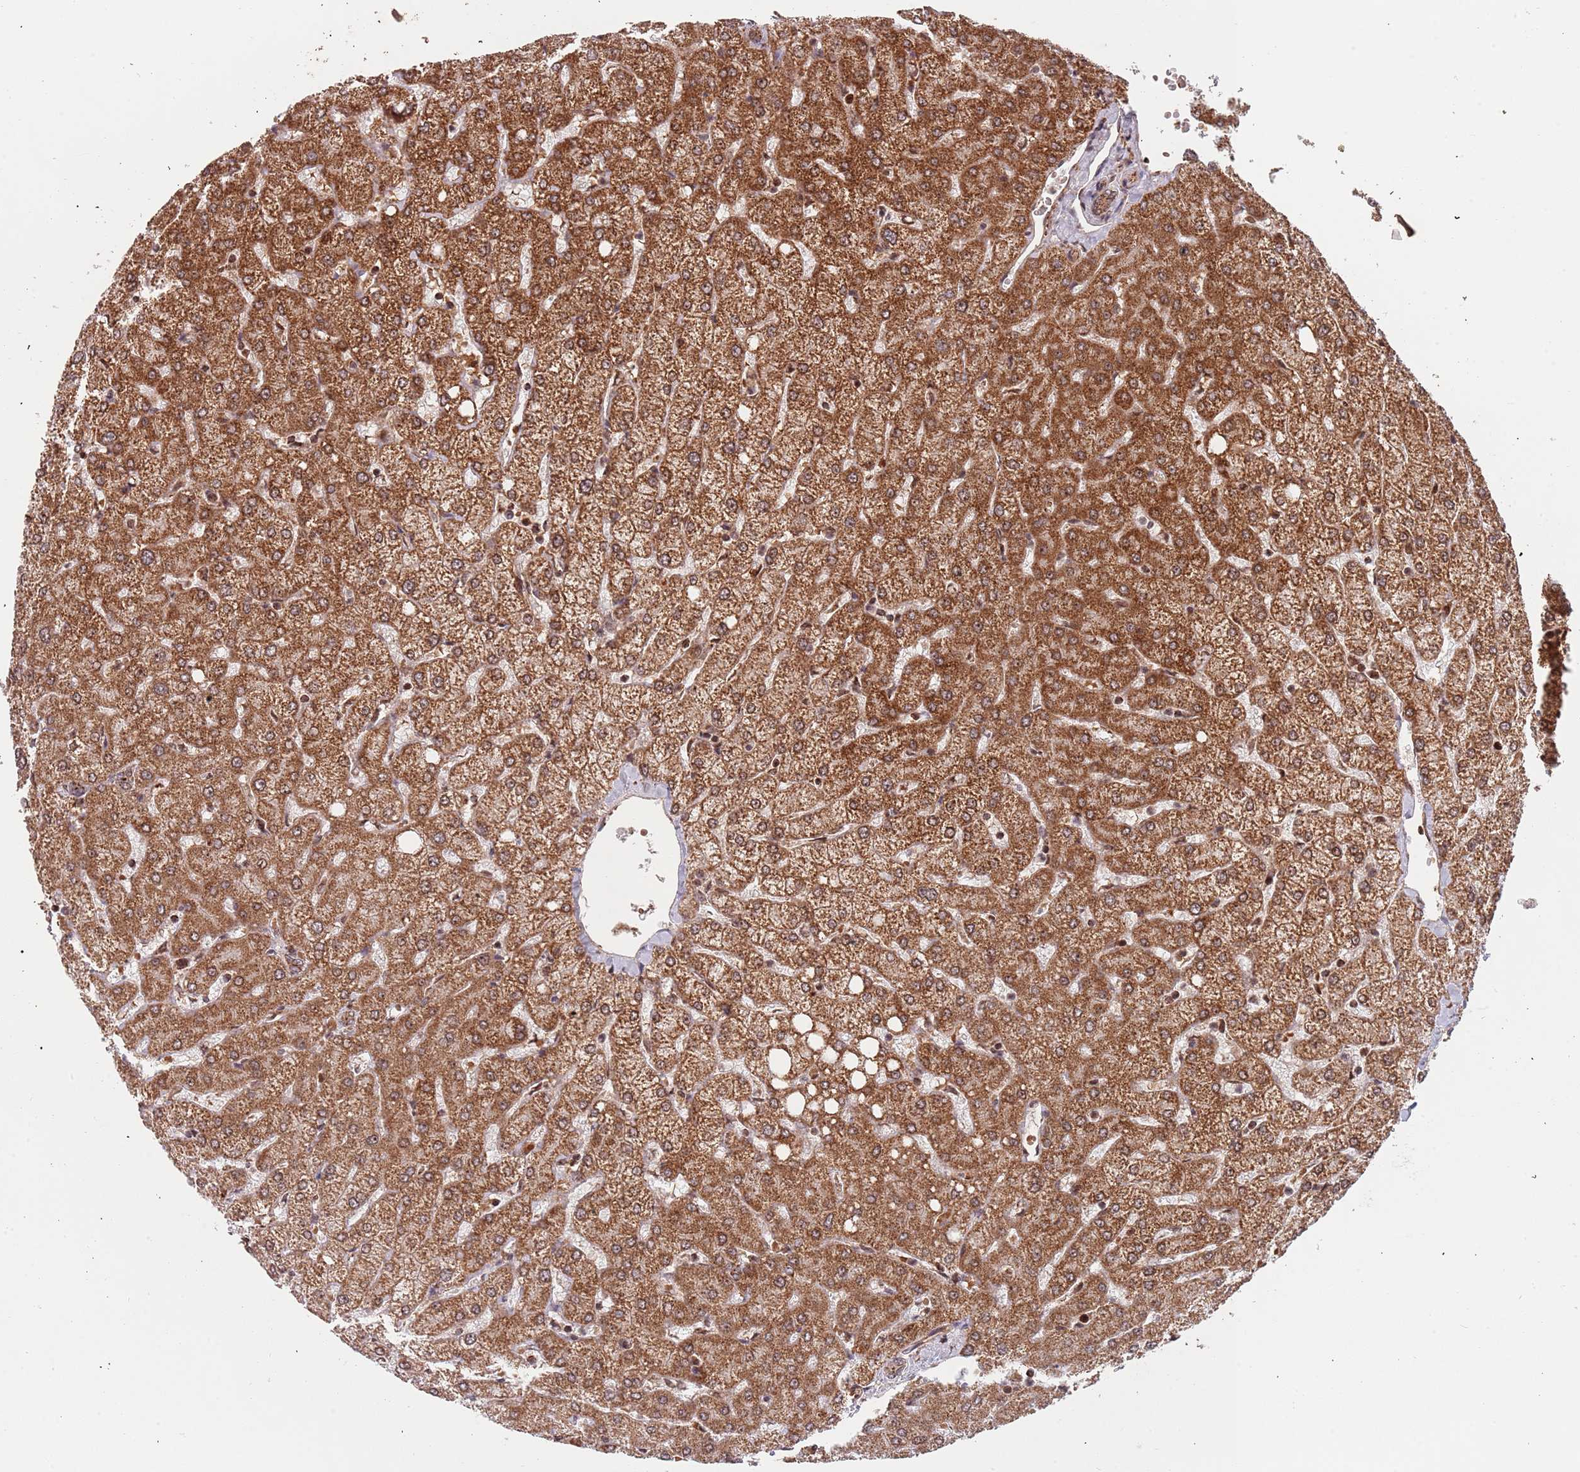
{"staining": {"intensity": "moderate", "quantity": ">75%", "location": "cytoplasmic/membranous"}, "tissue": "liver", "cell_type": "Cholangiocytes", "image_type": "normal", "snomed": [{"axis": "morphology", "description": "Normal tissue, NOS"}, {"axis": "topography", "description": "Liver"}], "caption": "Human liver stained with a brown dye exhibits moderate cytoplasmic/membranous positive staining in about >75% of cholangiocytes.", "gene": "DCHS1", "patient": {"sex": "female", "age": 54}}